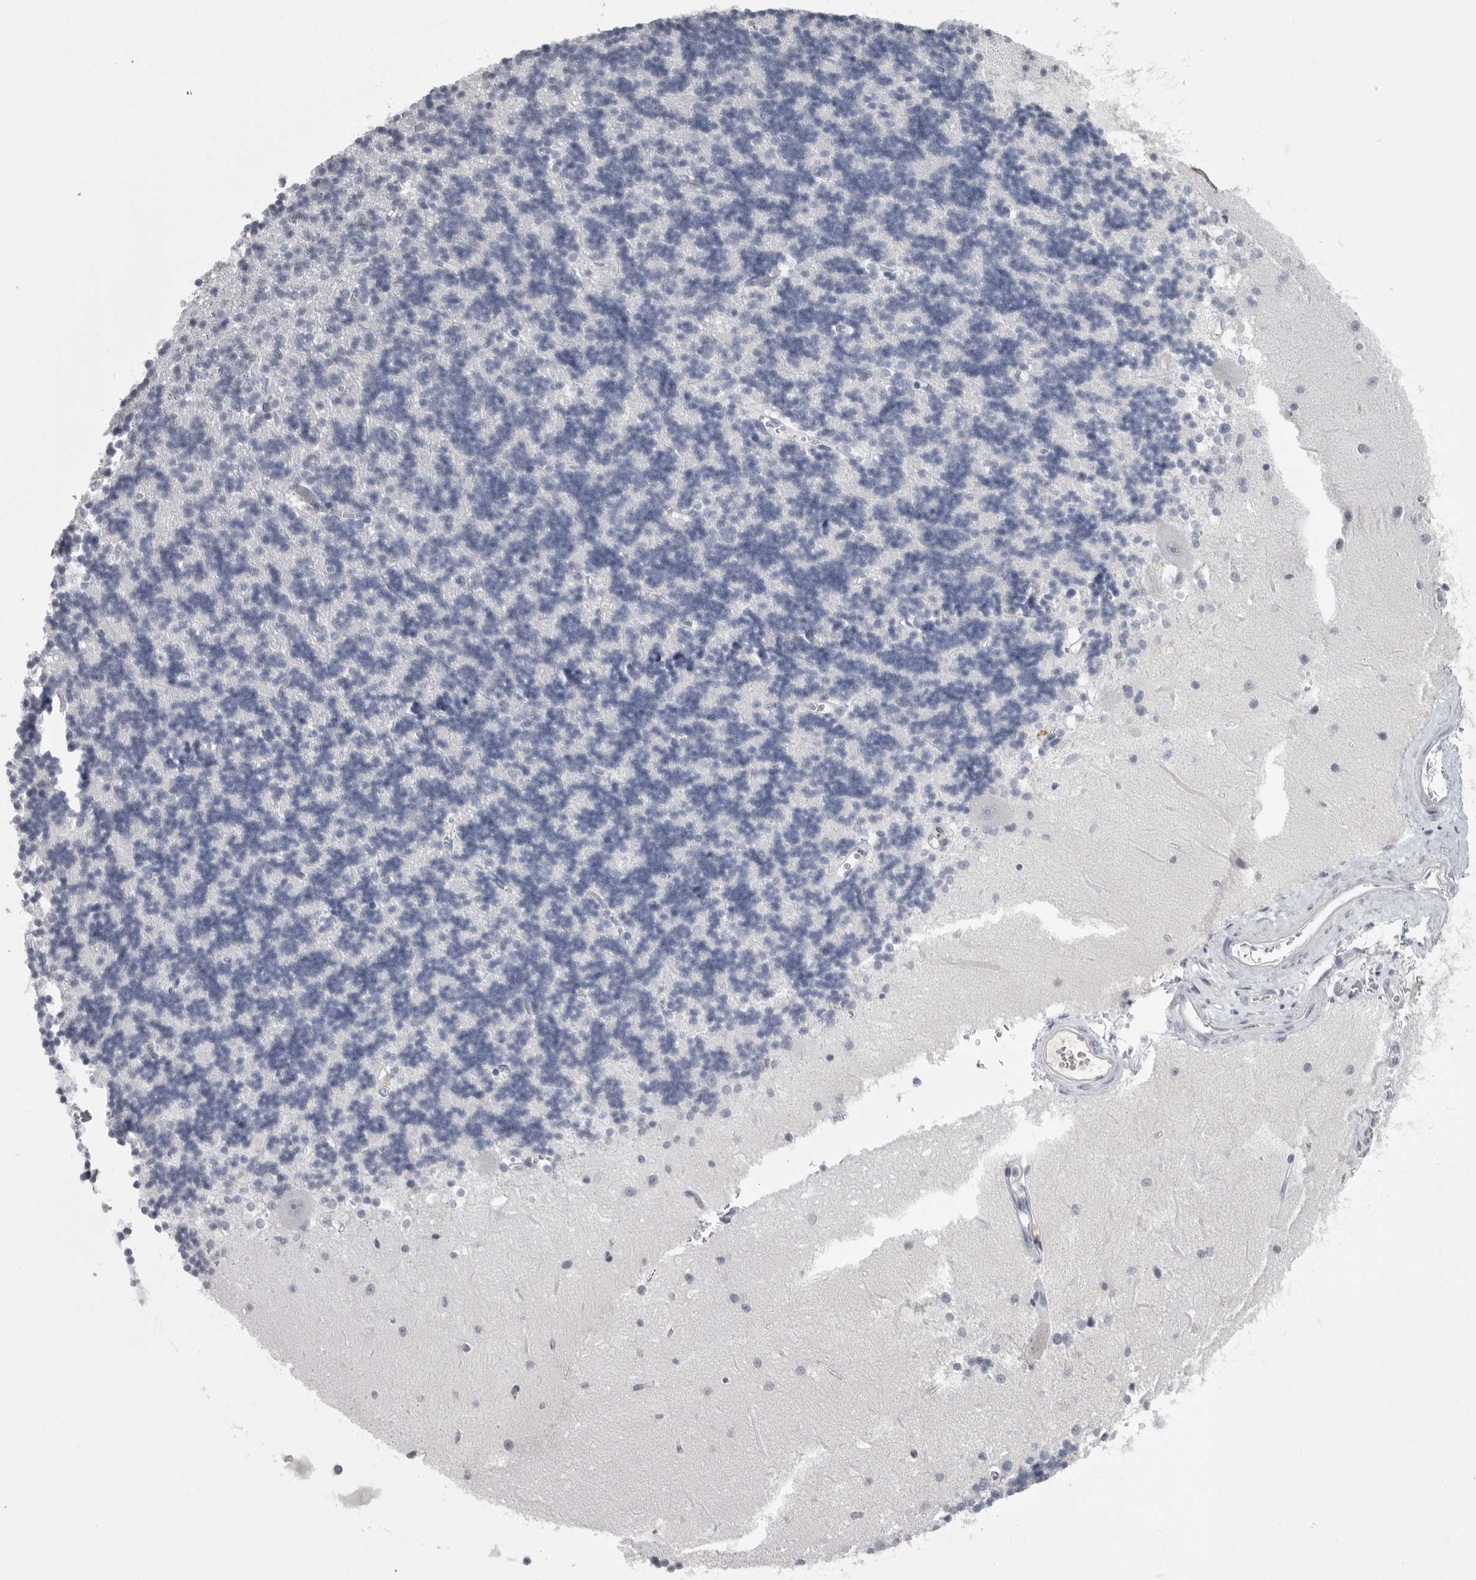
{"staining": {"intensity": "negative", "quantity": "none", "location": "none"}, "tissue": "cerebellum", "cell_type": "Cells in granular layer", "image_type": "normal", "snomed": [{"axis": "morphology", "description": "Normal tissue, NOS"}, {"axis": "topography", "description": "Cerebellum"}], "caption": "Human cerebellum stained for a protein using IHC displays no expression in cells in granular layer.", "gene": "GNLY", "patient": {"sex": "male", "age": 37}}